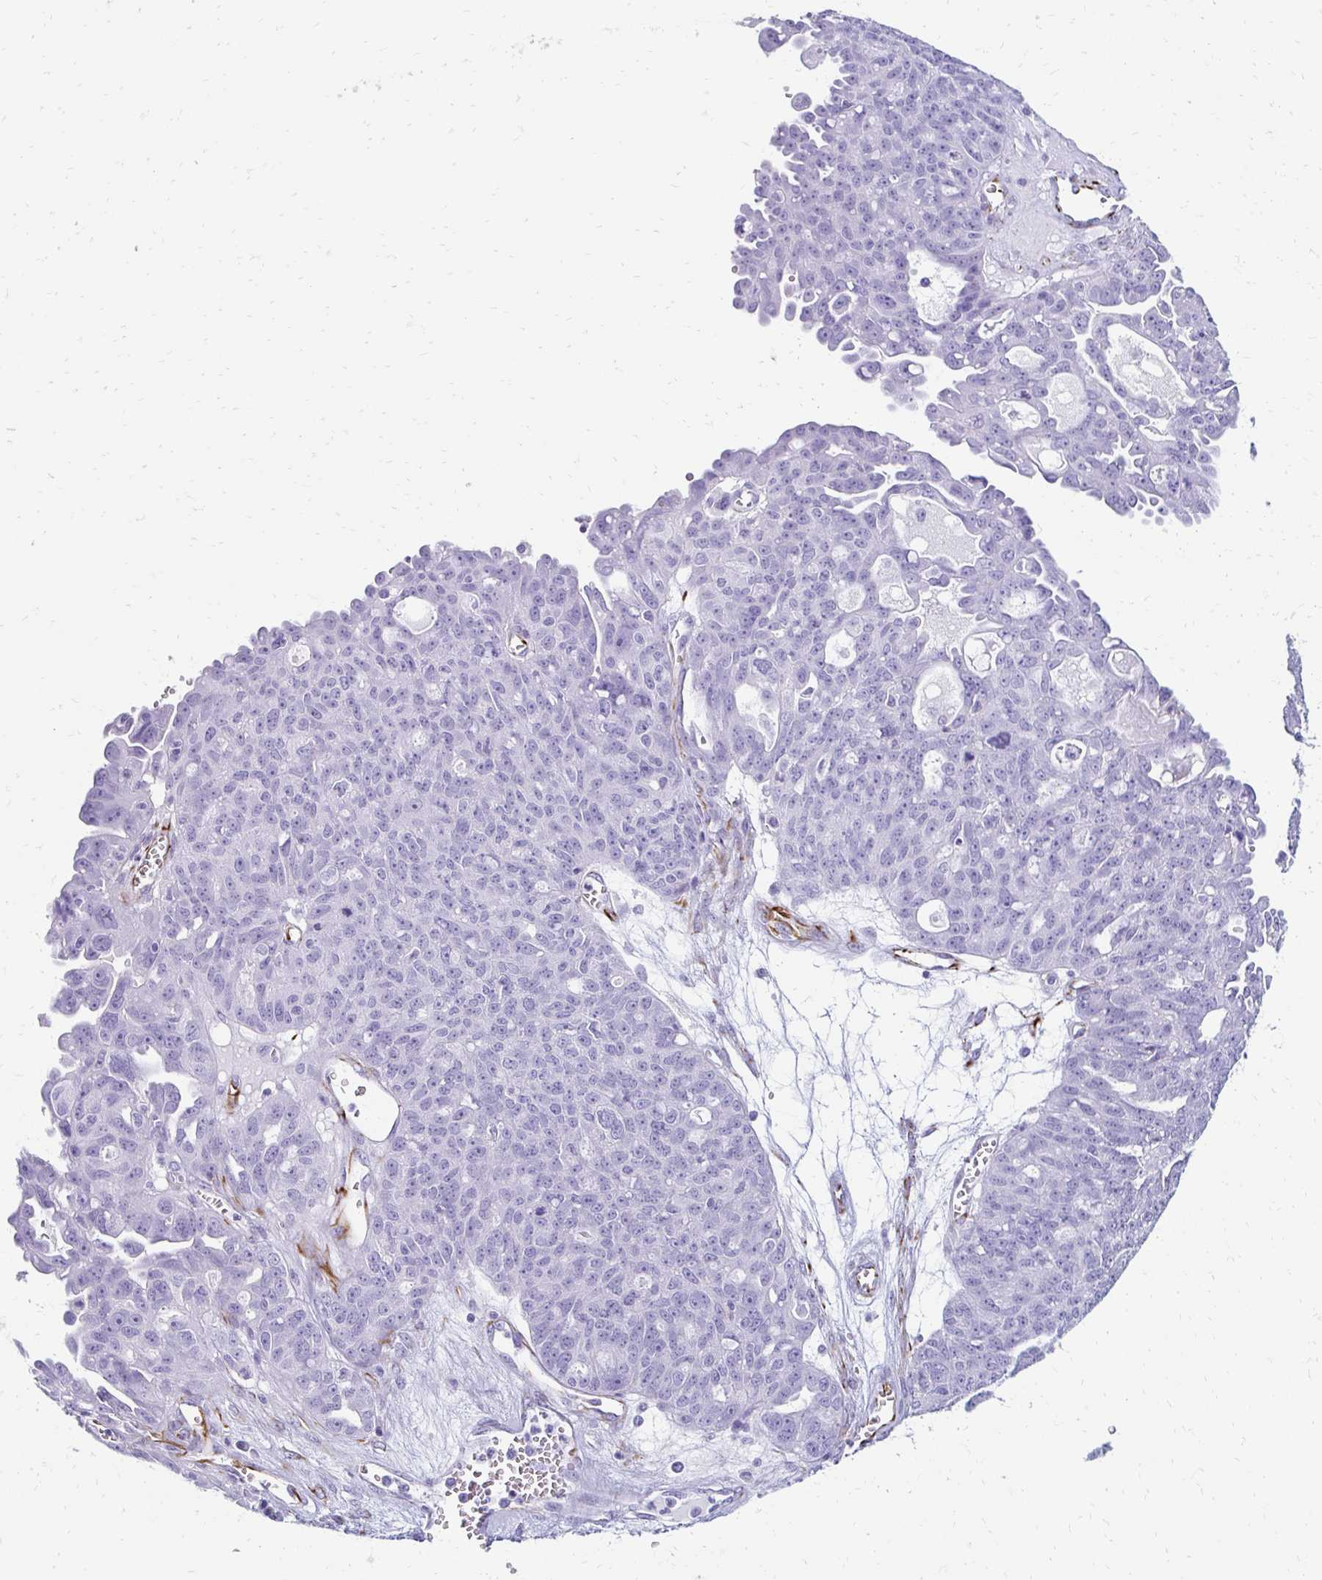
{"staining": {"intensity": "negative", "quantity": "none", "location": "none"}, "tissue": "ovarian cancer", "cell_type": "Tumor cells", "image_type": "cancer", "snomed": [{"axis": "morphology", "description": "Carcinoma, endometroid"}, {"axis": "topography", "description": "Ovary"}], "caption": "An immunohistochemistry photomicrograph of endometroid carcinoma (ovarian) is shown. There is no staining in tumor cells of endometroid carcinoma (ovarian).", "gene": "TMEM54", "patient": {"sex": "female", "age": 70}}